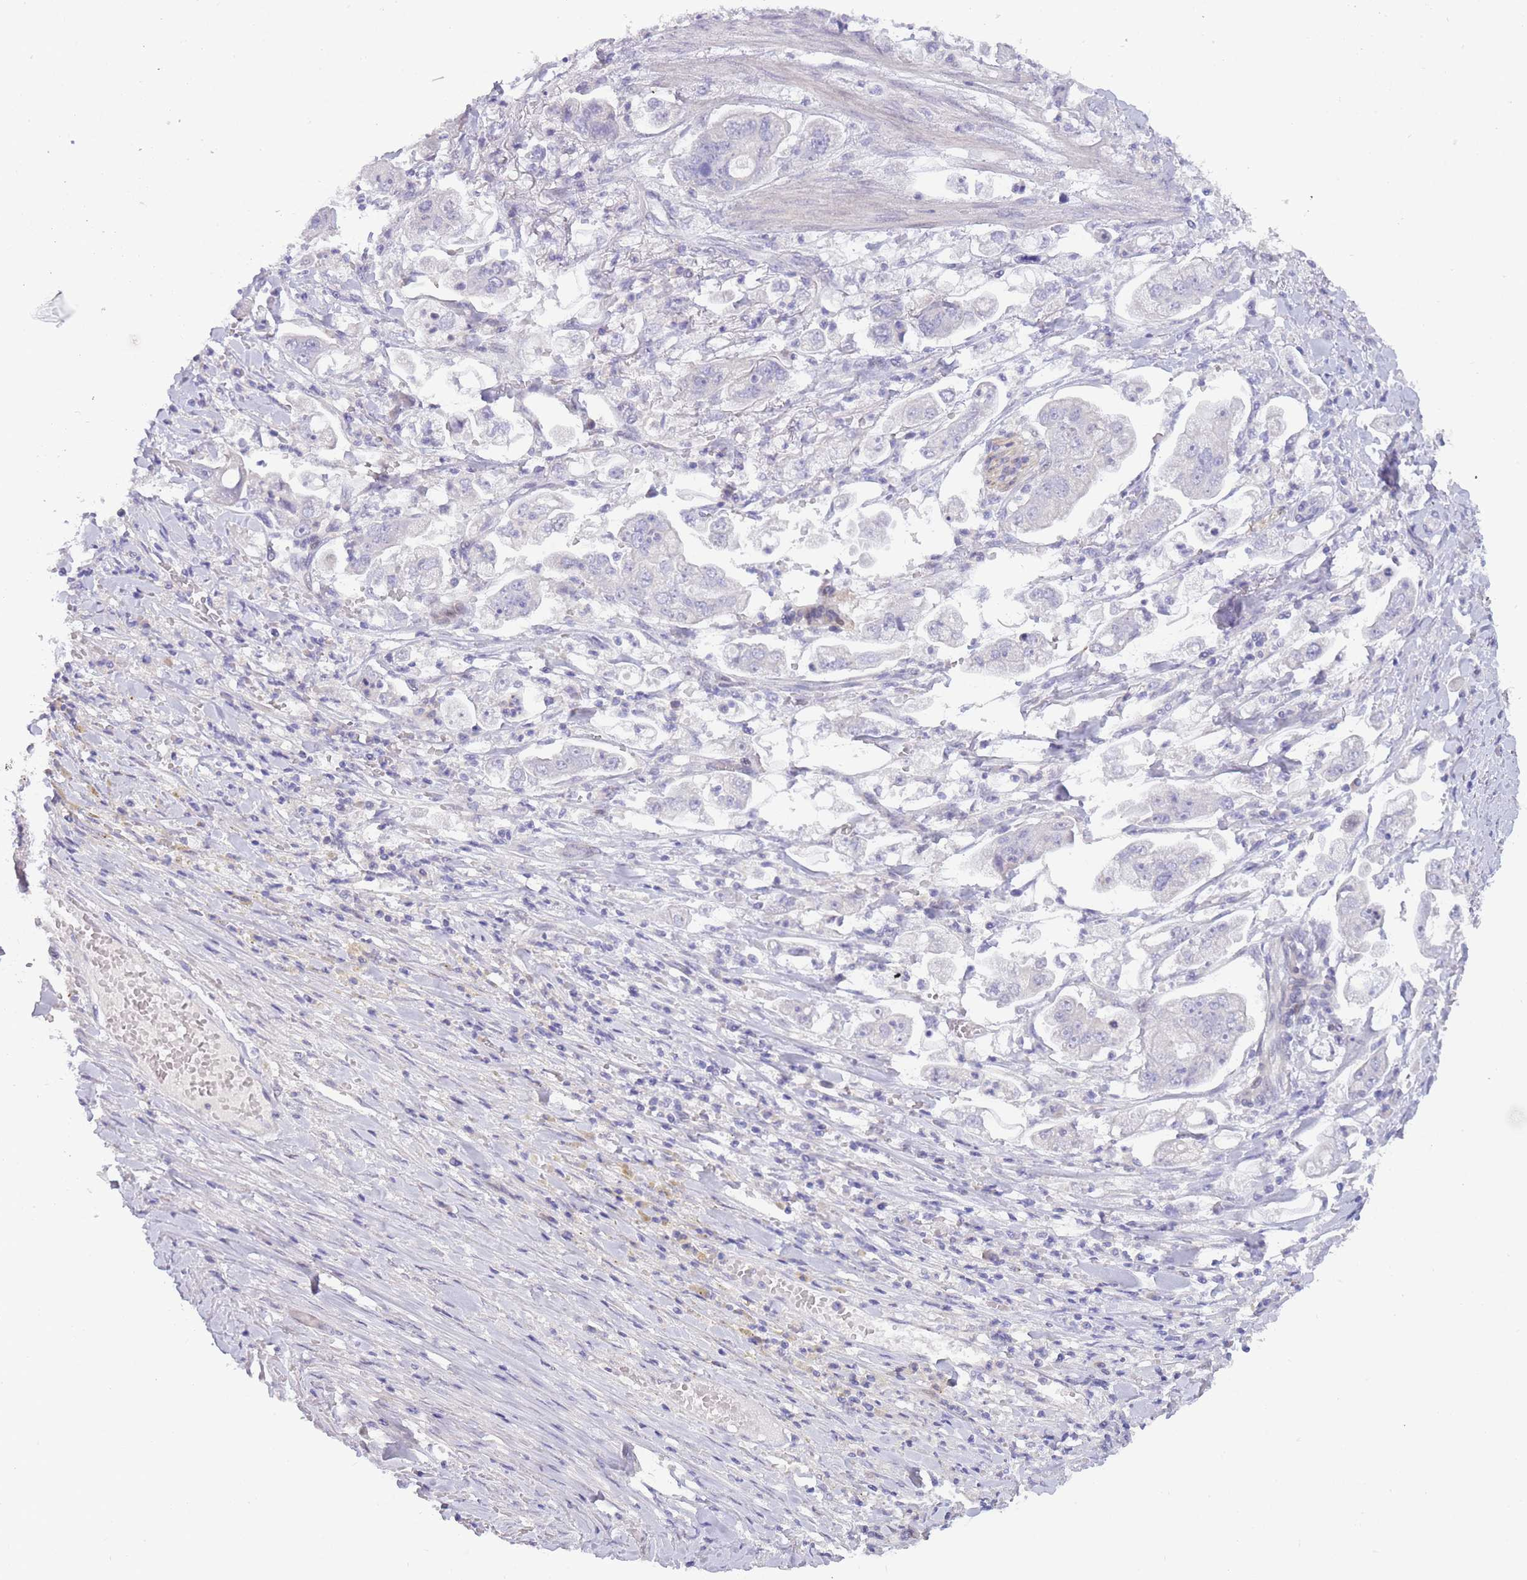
{"staining": {"intensity": "negative", "quantity": "none", "location": "none"}, "tissue": "stomach cancer", "cell_type": "Tumor cells", "image_type": "cancer", "snomed": [{"axis": "morphology", "description": "Adenocarcinoma, NOS"}, {"axis": "topography", "description": "Stomach"}], "caption": "An IHC micrograph of stomach cancer is shown. There is no staining in tumor cells of stomach cancer. (Brightfield microscopy of DAB immunohistochemistry at high magnification).", "gene": "PRR23B", "patient": {"sex": "male", "age": 62}}